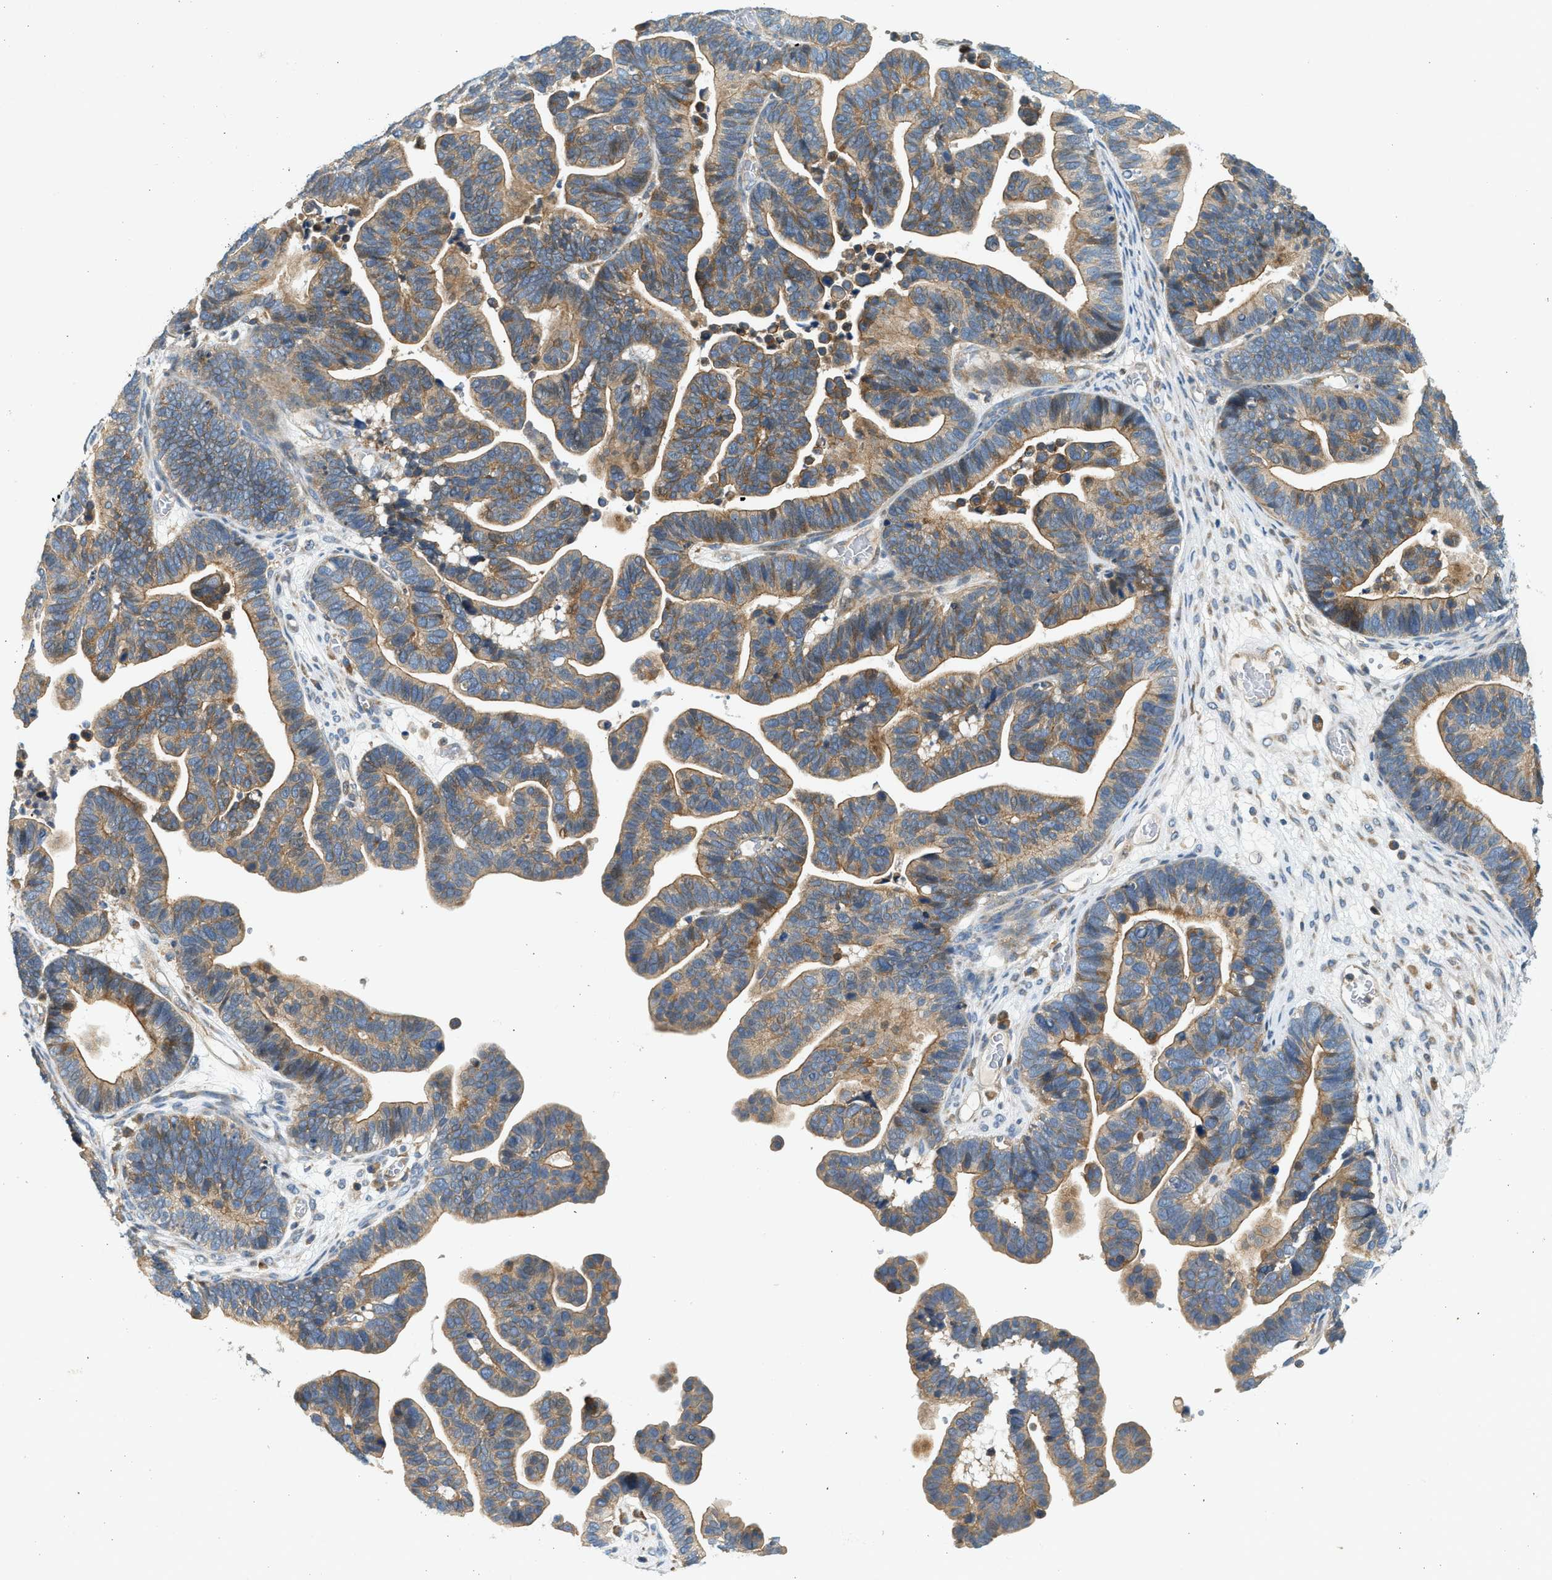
{"staining": {"intensity": "moderate", "quantity": "25%-75%", "location": "cytoplasmic/membranous"}, "tissue": "ovarian cancer", "cell_type": "Tumor cells", "image_type": "cancer", "snomed": [{"axis": "morphology", "description": "Cystadenocarcinoma, serous, NOS"}, {"axis": "topography", "description": "Ovary"}], "caption": "Immunohistochemistry photomicrograph of neoplastic tissue: human serous cystadenocarcinoma (ovarian) stained using immunohistochemistry (IHC) demonstrates medium levels of moderate protein expression localized specifically in the cytoplasmic/membranous of tumor cells, appearing as a cytoplasmic/membranous brown color.", "gene": "KDELR2", "patient": {"sex": "female", "age": 56}}